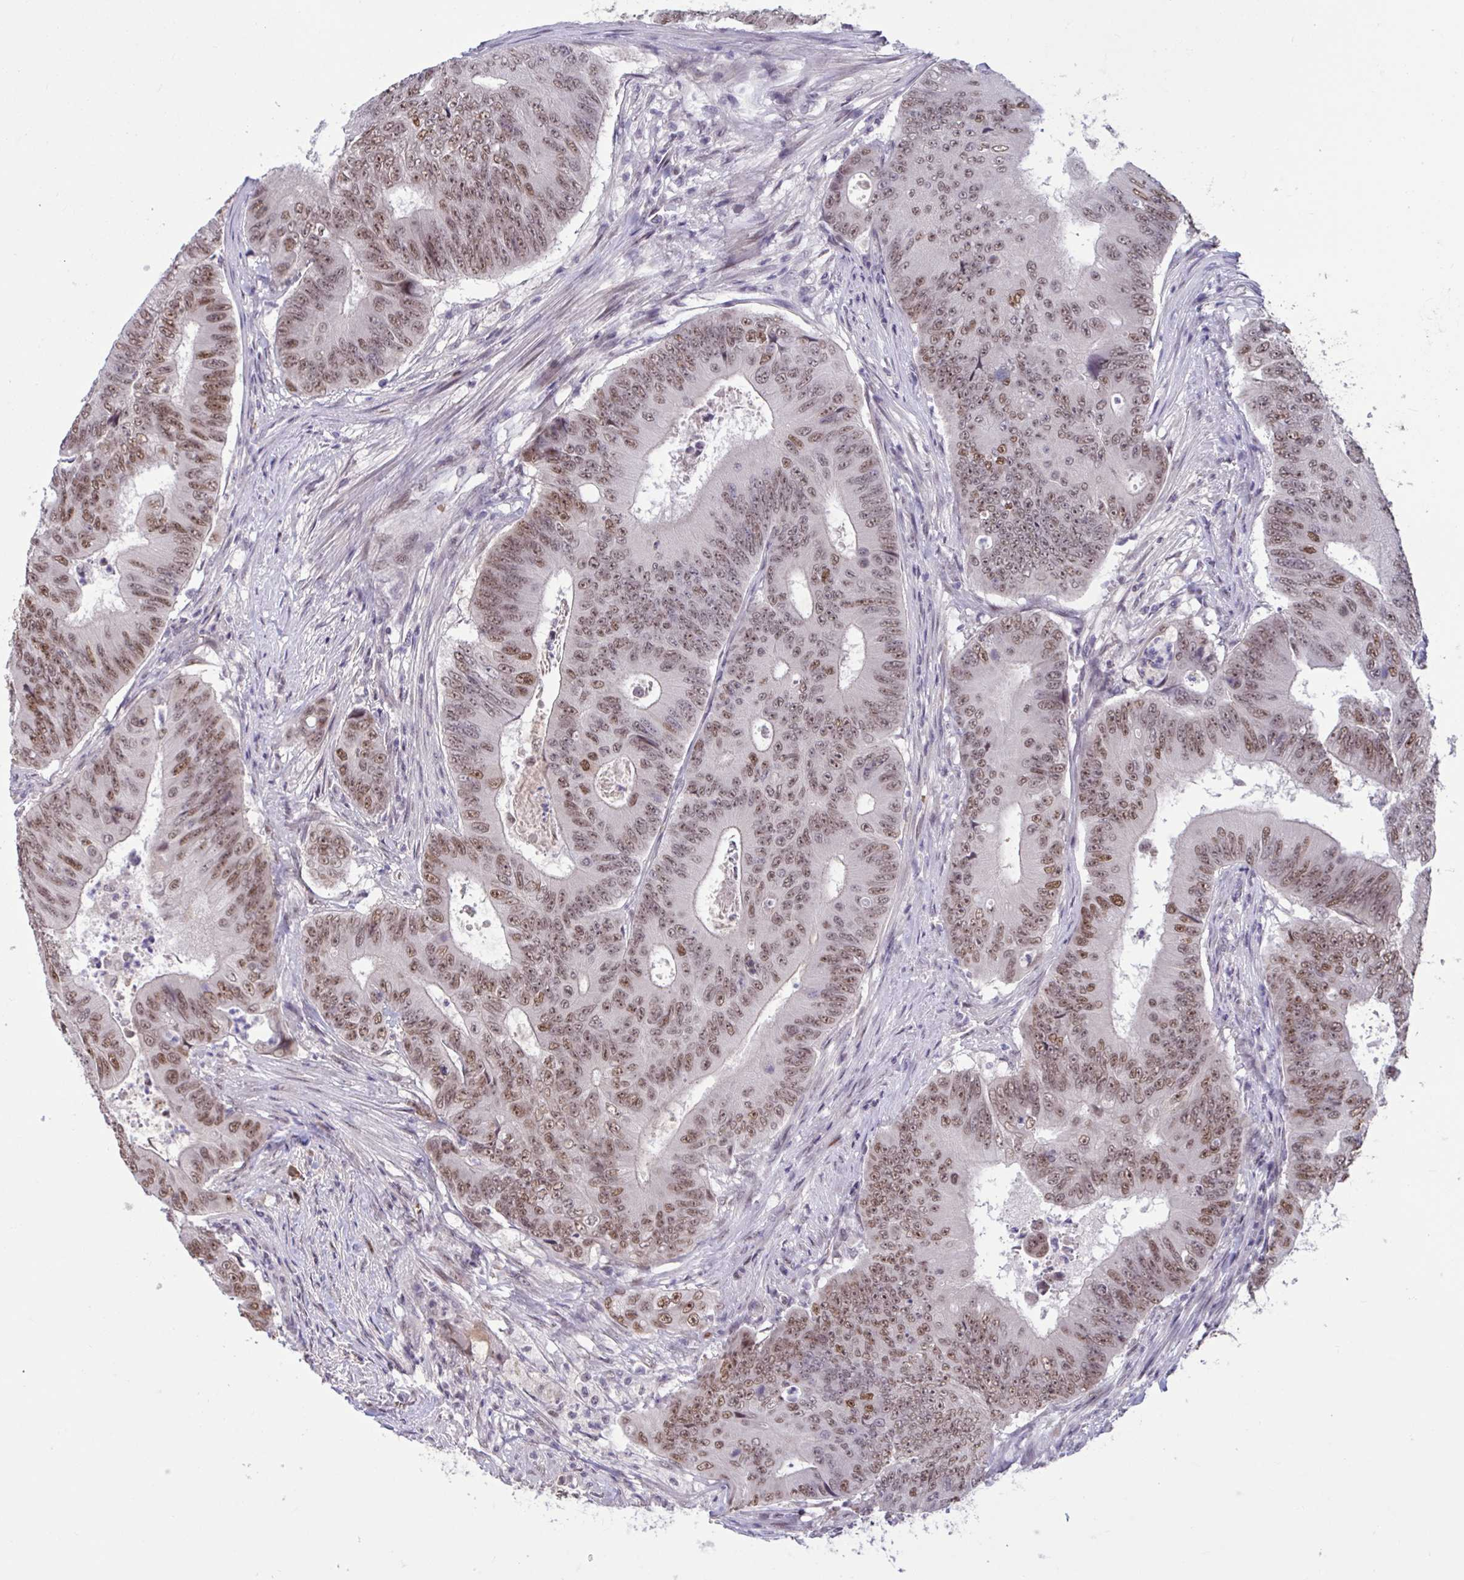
{"staining": {"intensity": "moderate", "quantity": ">75%", "location": "nuclear"}, "tissue": "colorectal cancer", "cell_type": "Tumor cells", "image_type": "cancer", "snomed": [{"axis": "morphology", "description": "Adenocarcinoma, NOS"}, {"axis": "topography", "description": "Colon"}], "caption": "Colorectal adenocarcinoma stained with a brown dye shows moderate nuclear positive expression in about >75% of tumor cells.", "gene": "ZNF414", "patient": {"sex": "female", "age": 48}}